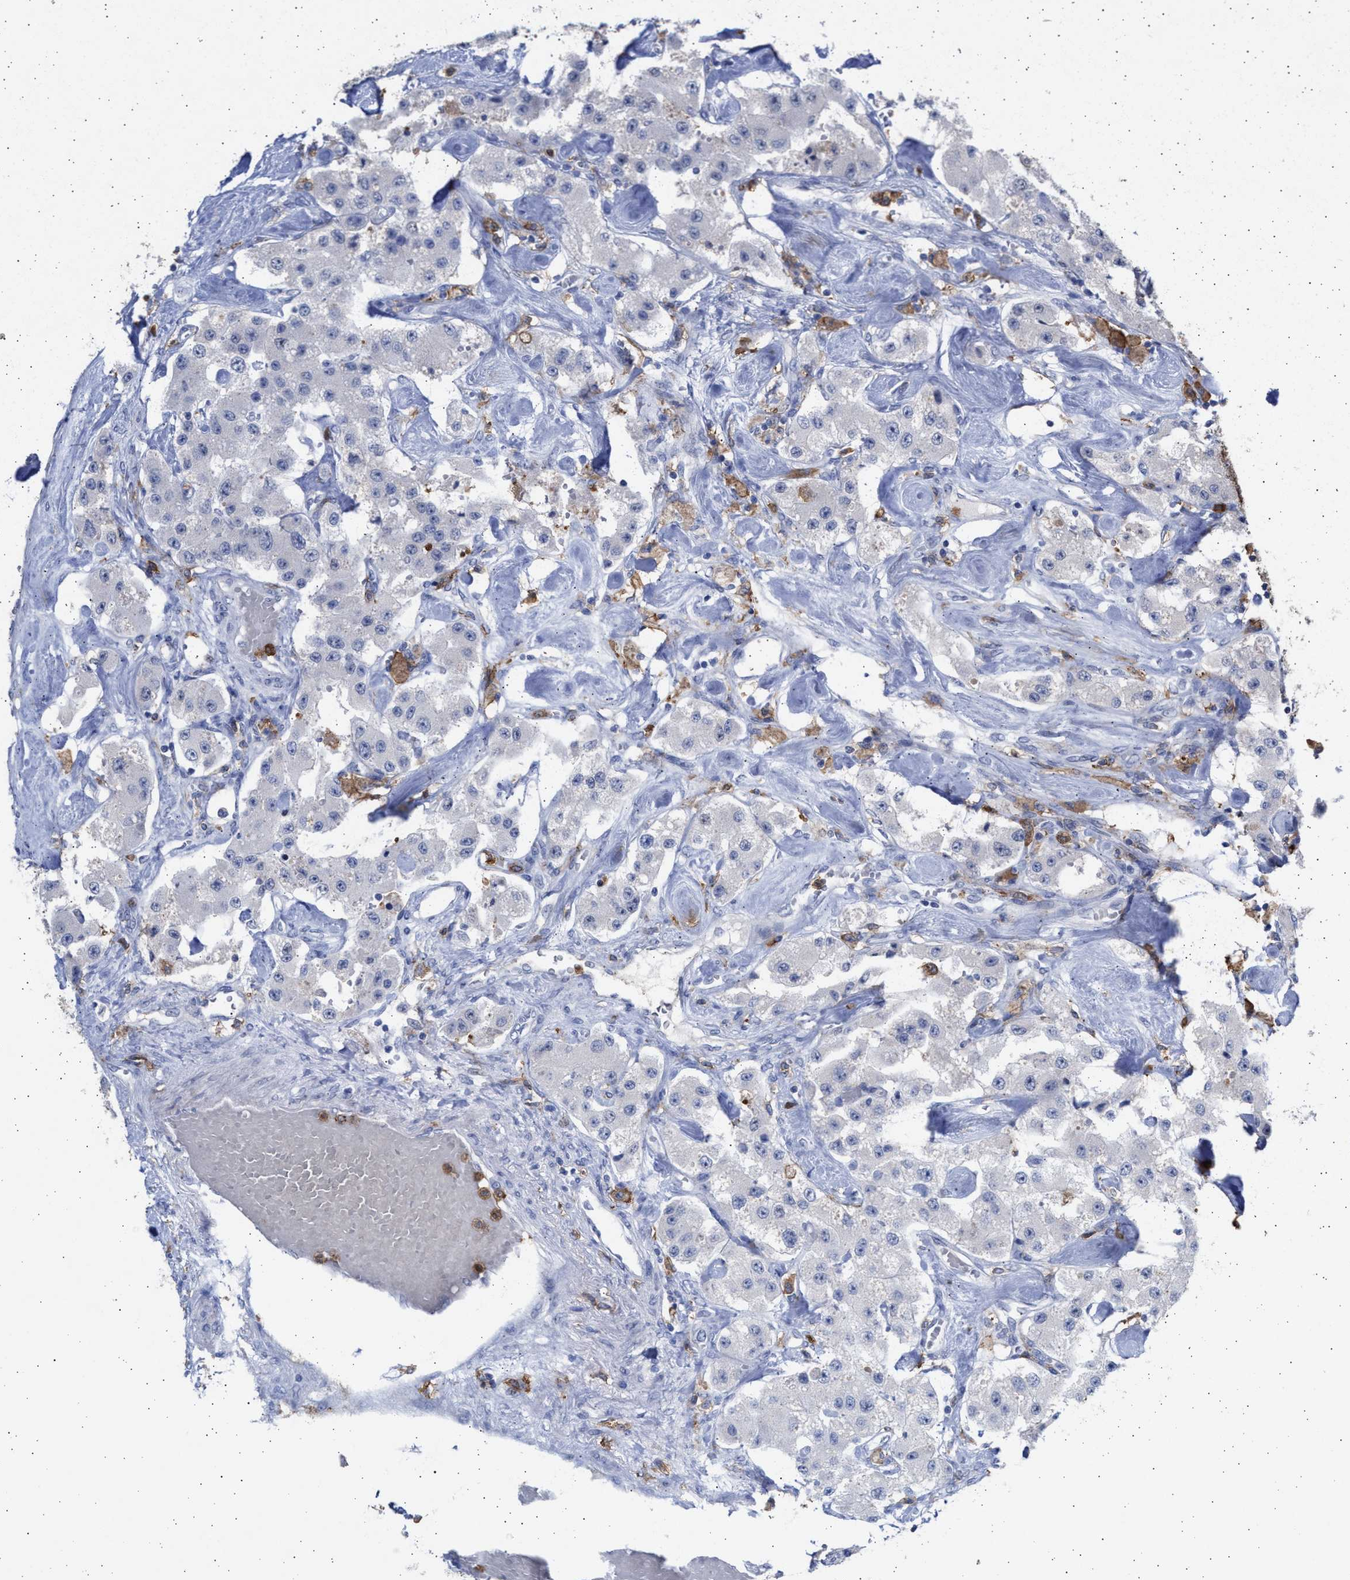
{"staining": {"intensity": "negative", "quantity": "none", "location": "none"}, "tissue": "carcinoid", "cell_type": "Tumor cells", "image_type": "cancer", "snomed": [{"axis": "morphology", "description": "Carcinoid, malignant, NOS"}, {"axis": "topography", "description": "Pancreas"}], "caption": "The immunohistochemistry (IHC) photomicrograph has no significant staining in tumor cells of carcinoid tissue.", "gene": "FCER1A", "patient": {"sex": "male", "age": 41}}